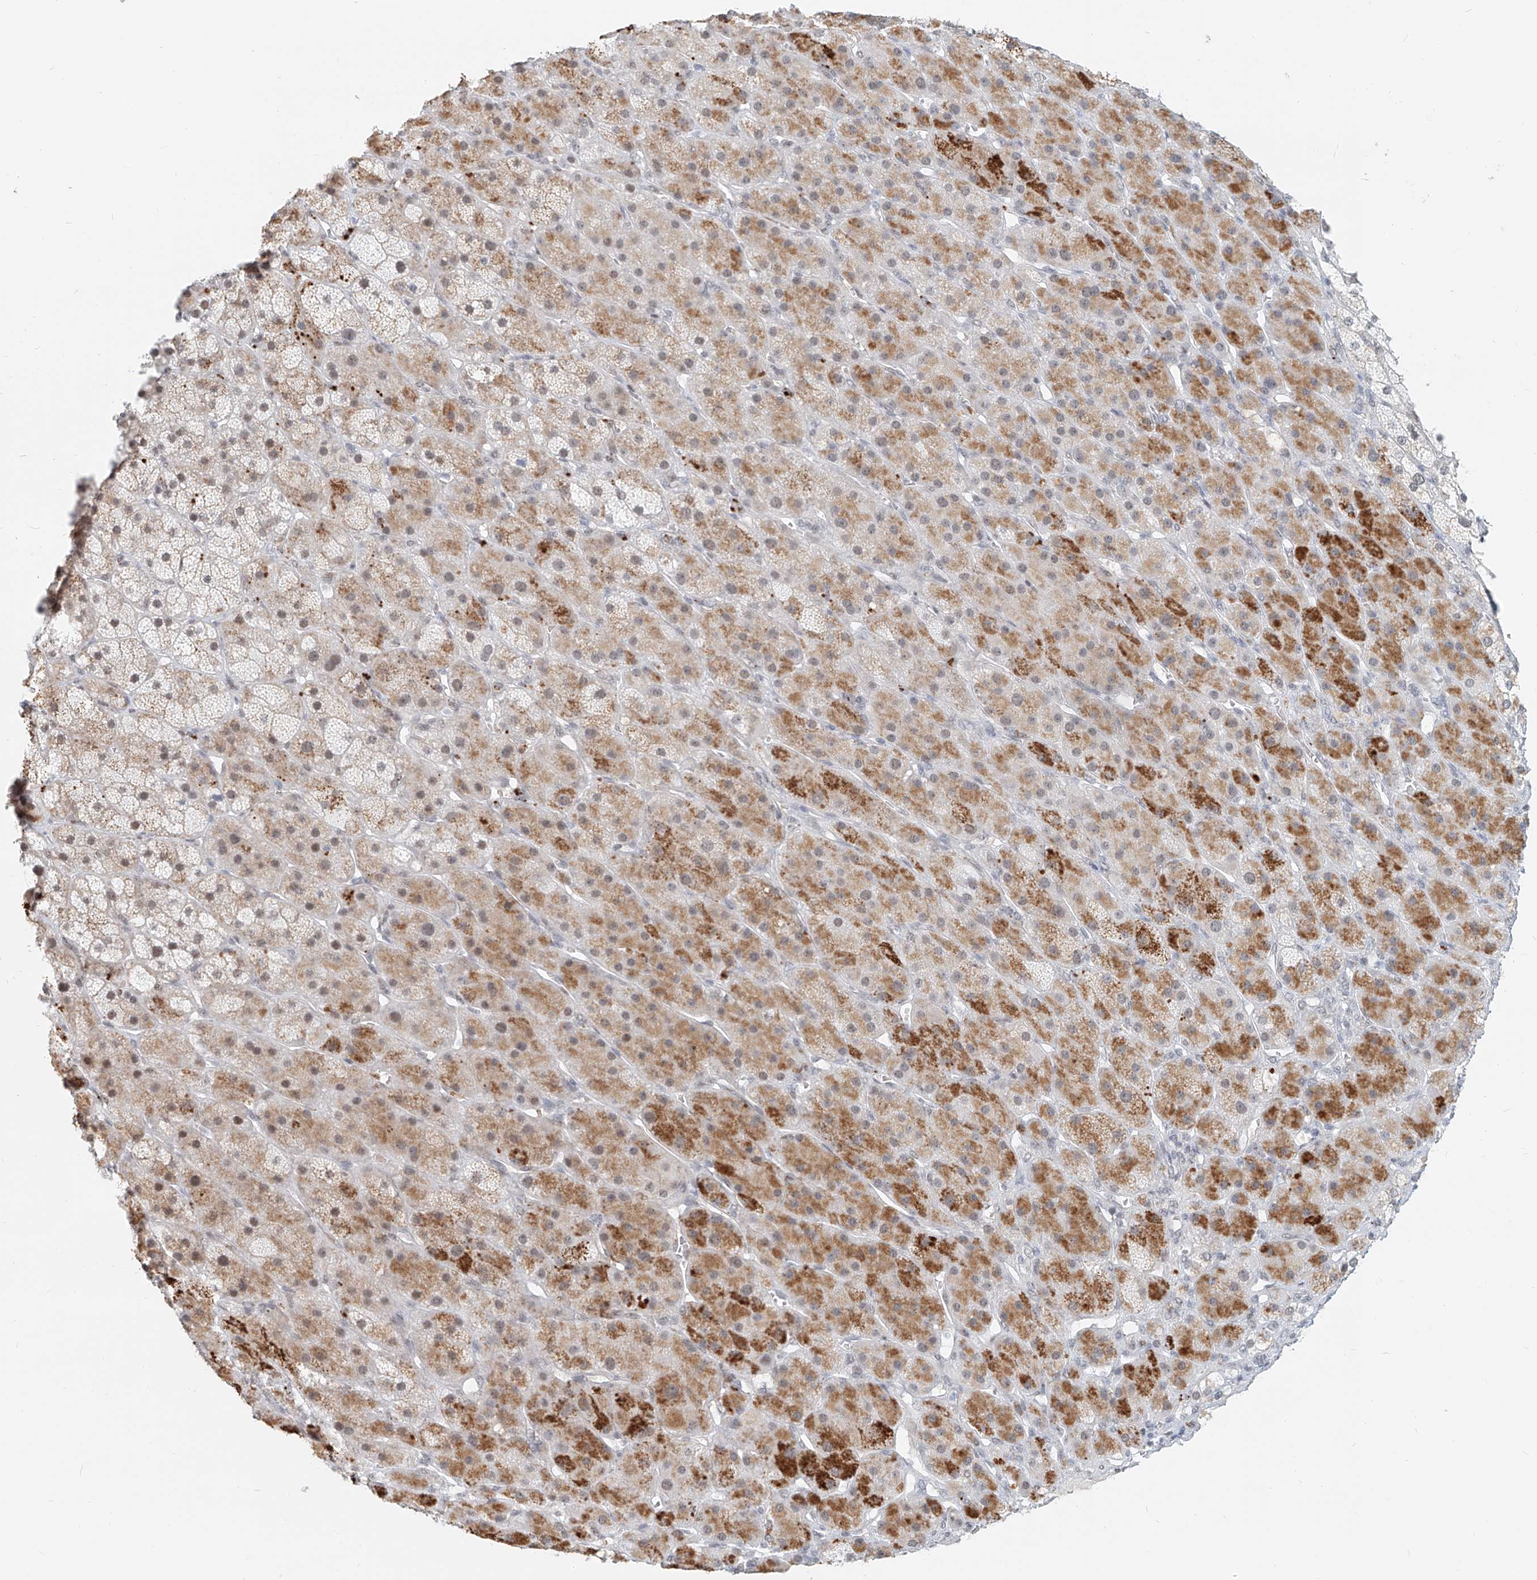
{"staining": {"intensity": "moderate", "quantity": "25%-75%", "location": "cytoplasmic/membranous,nuclear"}, "tissue": "adrenal gland", "cell_type": "Glandular cells", "image_type": "normal", "snomed": [{"axis": "morphology", "description": "Normal tissue, NOS"}, {"axis": "topography", "description": "Adrenal gland"}], "caption": "Moderate cytoplasmic/membranous,nuclear protein staining is identified in about 25%-75% of glandular cells in adrenal gland.", "gene": "SASH1", "patient": {"sex": "male", "age": 61}}